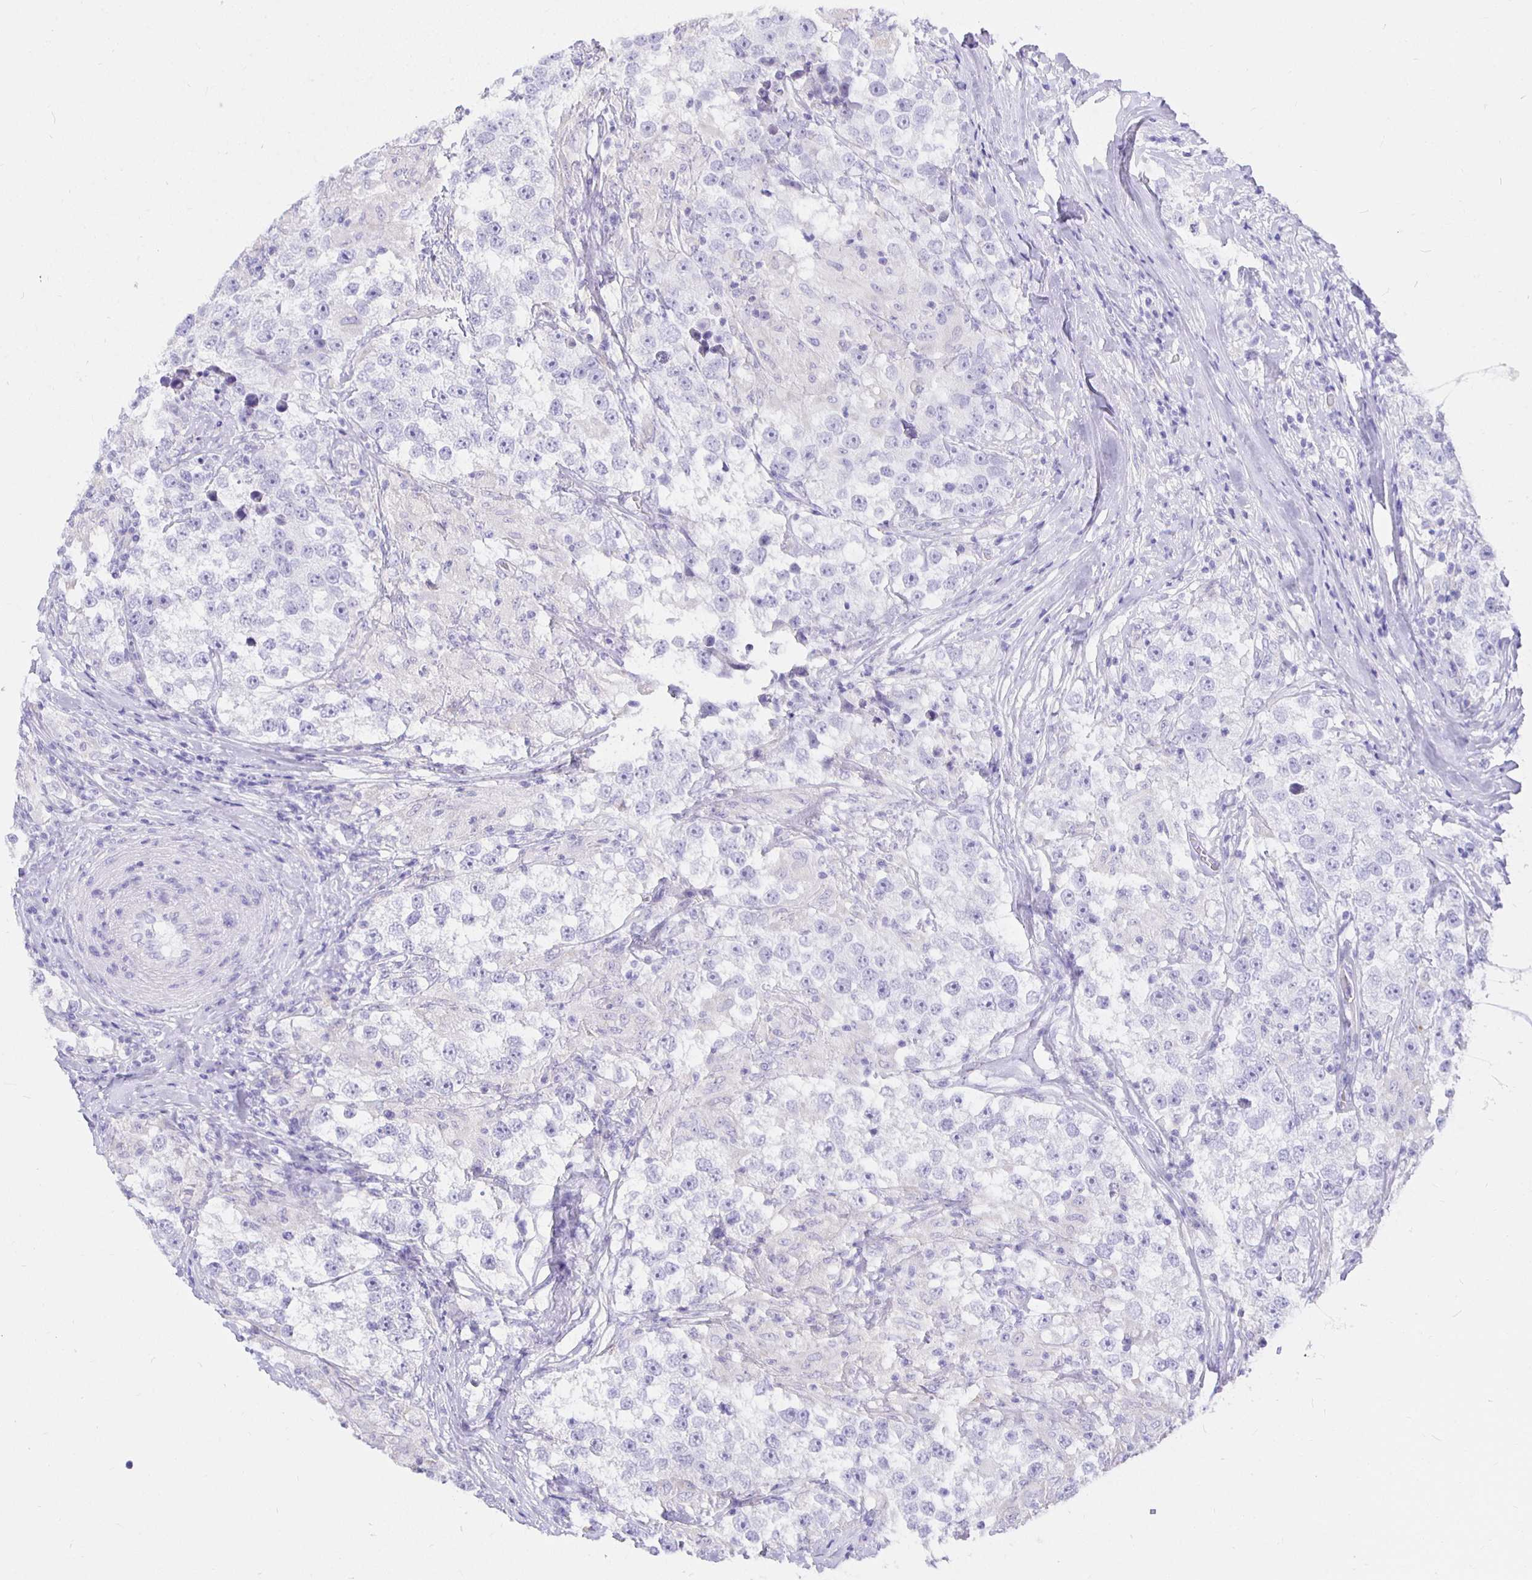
{"staining": {"intensity": "negative", "quantity": "none", "location": "none"}, "tissue": "testis cancer", "cell_type": "Tumor cells", "image_type": "cancer", "snomed": [{"axis": "morphology", "description": "Seminoma, NOS"}, {"axis": "topography", "description": "Testis"}], "caption": "This is an IHC photomicrograph of human testis cancer (seminoma). There is no staining in tumor cells.", "gene": "UMOD", "patient": {"sex": "male", "age": 46}}